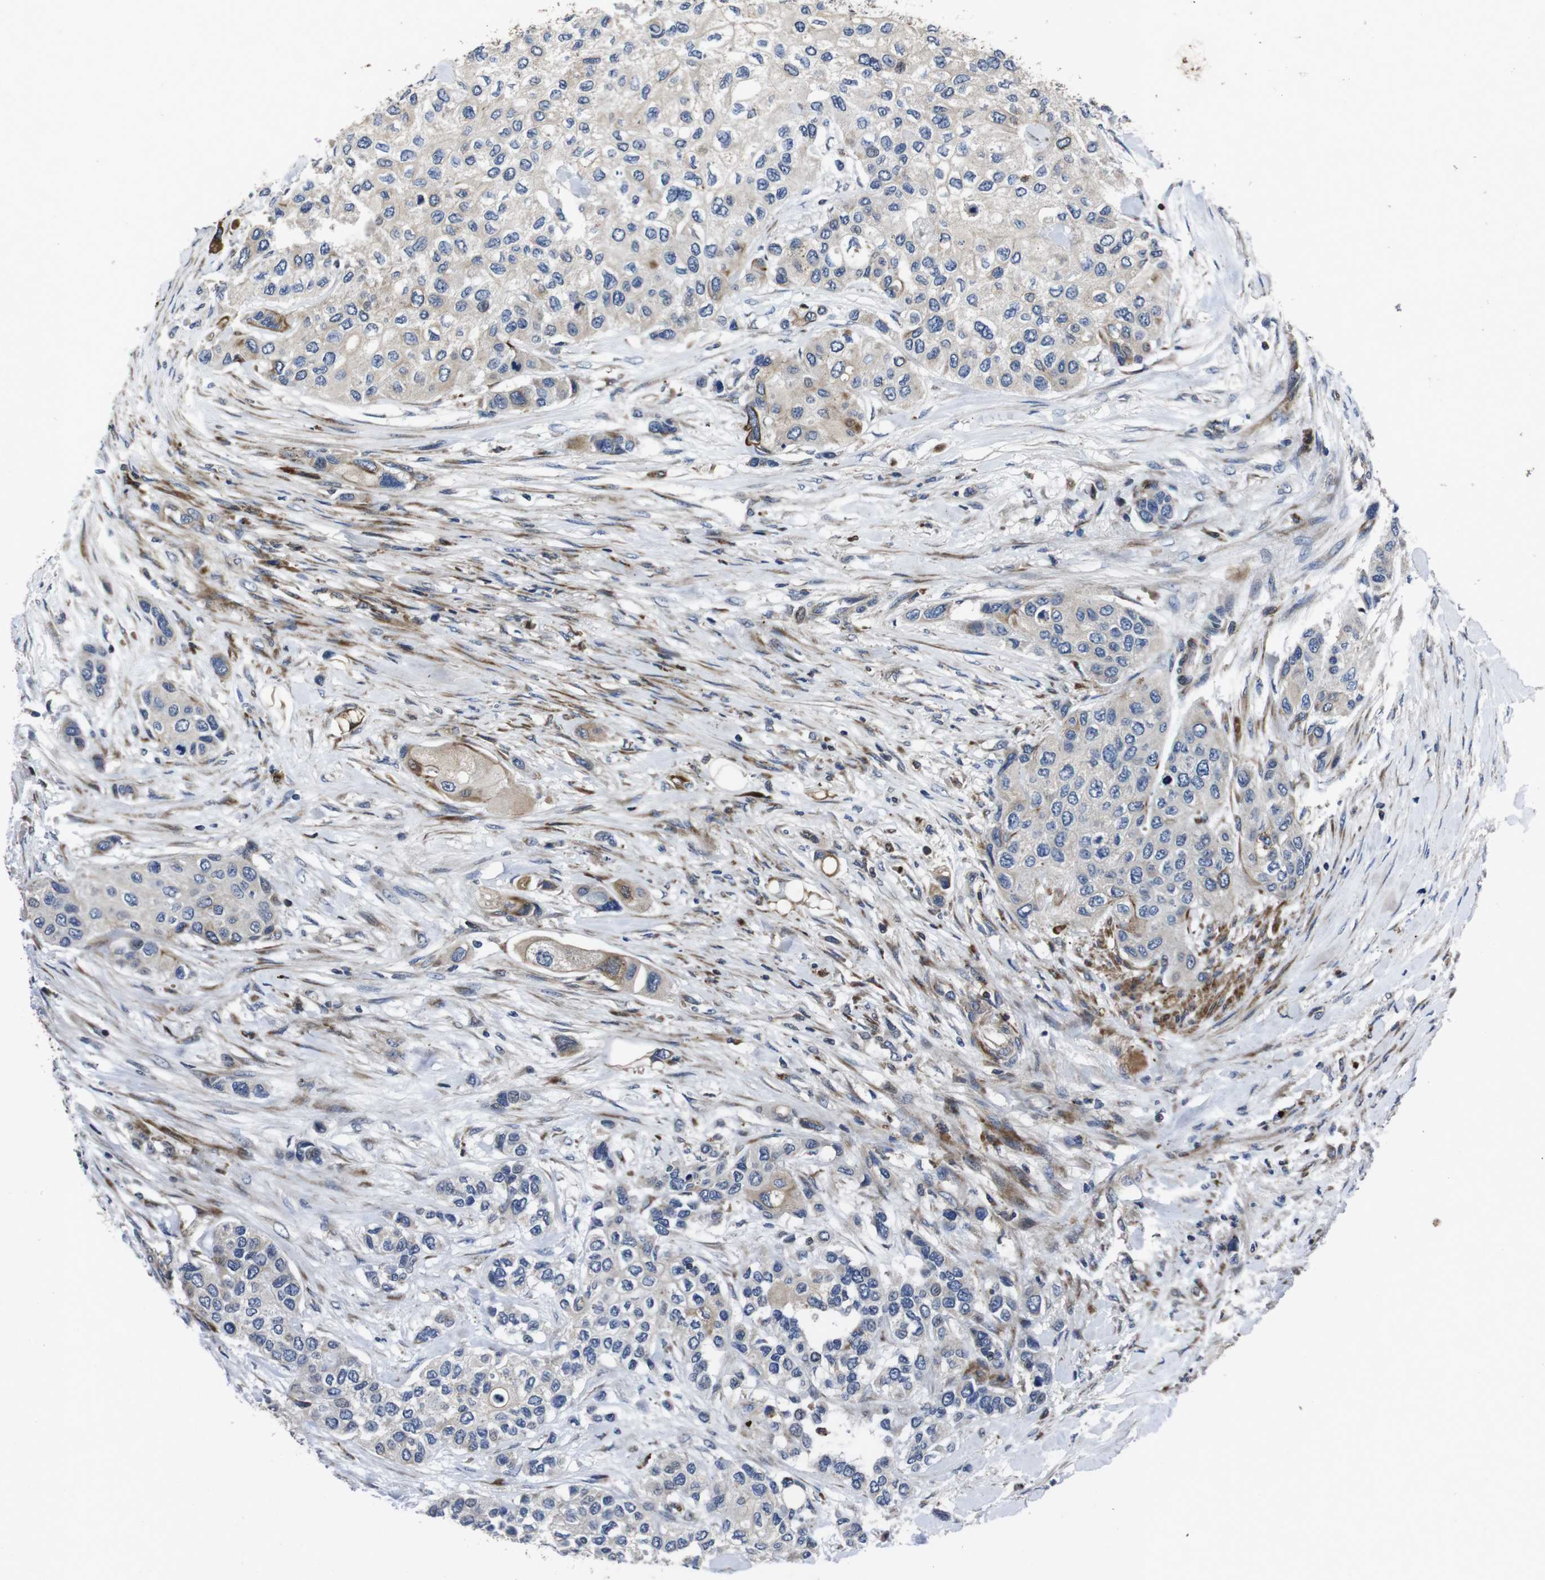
{"staining": {"intensity": "weak", "quantity": "<25%", "location": "cytoplasmic/membranous"}, "tissue": "urothelial cancer", "cell_type": "Tumor cells", "image_type": "cancer", "snomed": [{"axis": "morphology", "description": "Urothelial carcinoma, High grade"}, {"axis": "topography", "description": "Urinary bladder"}], "caption": "Human urothelial cancer stained for a protein using immunohistochemistry (IHC) demonstrates no expression in tumor cells.", "gene": "SMYD3", "patient": {"sex": "female", "age": 56}}